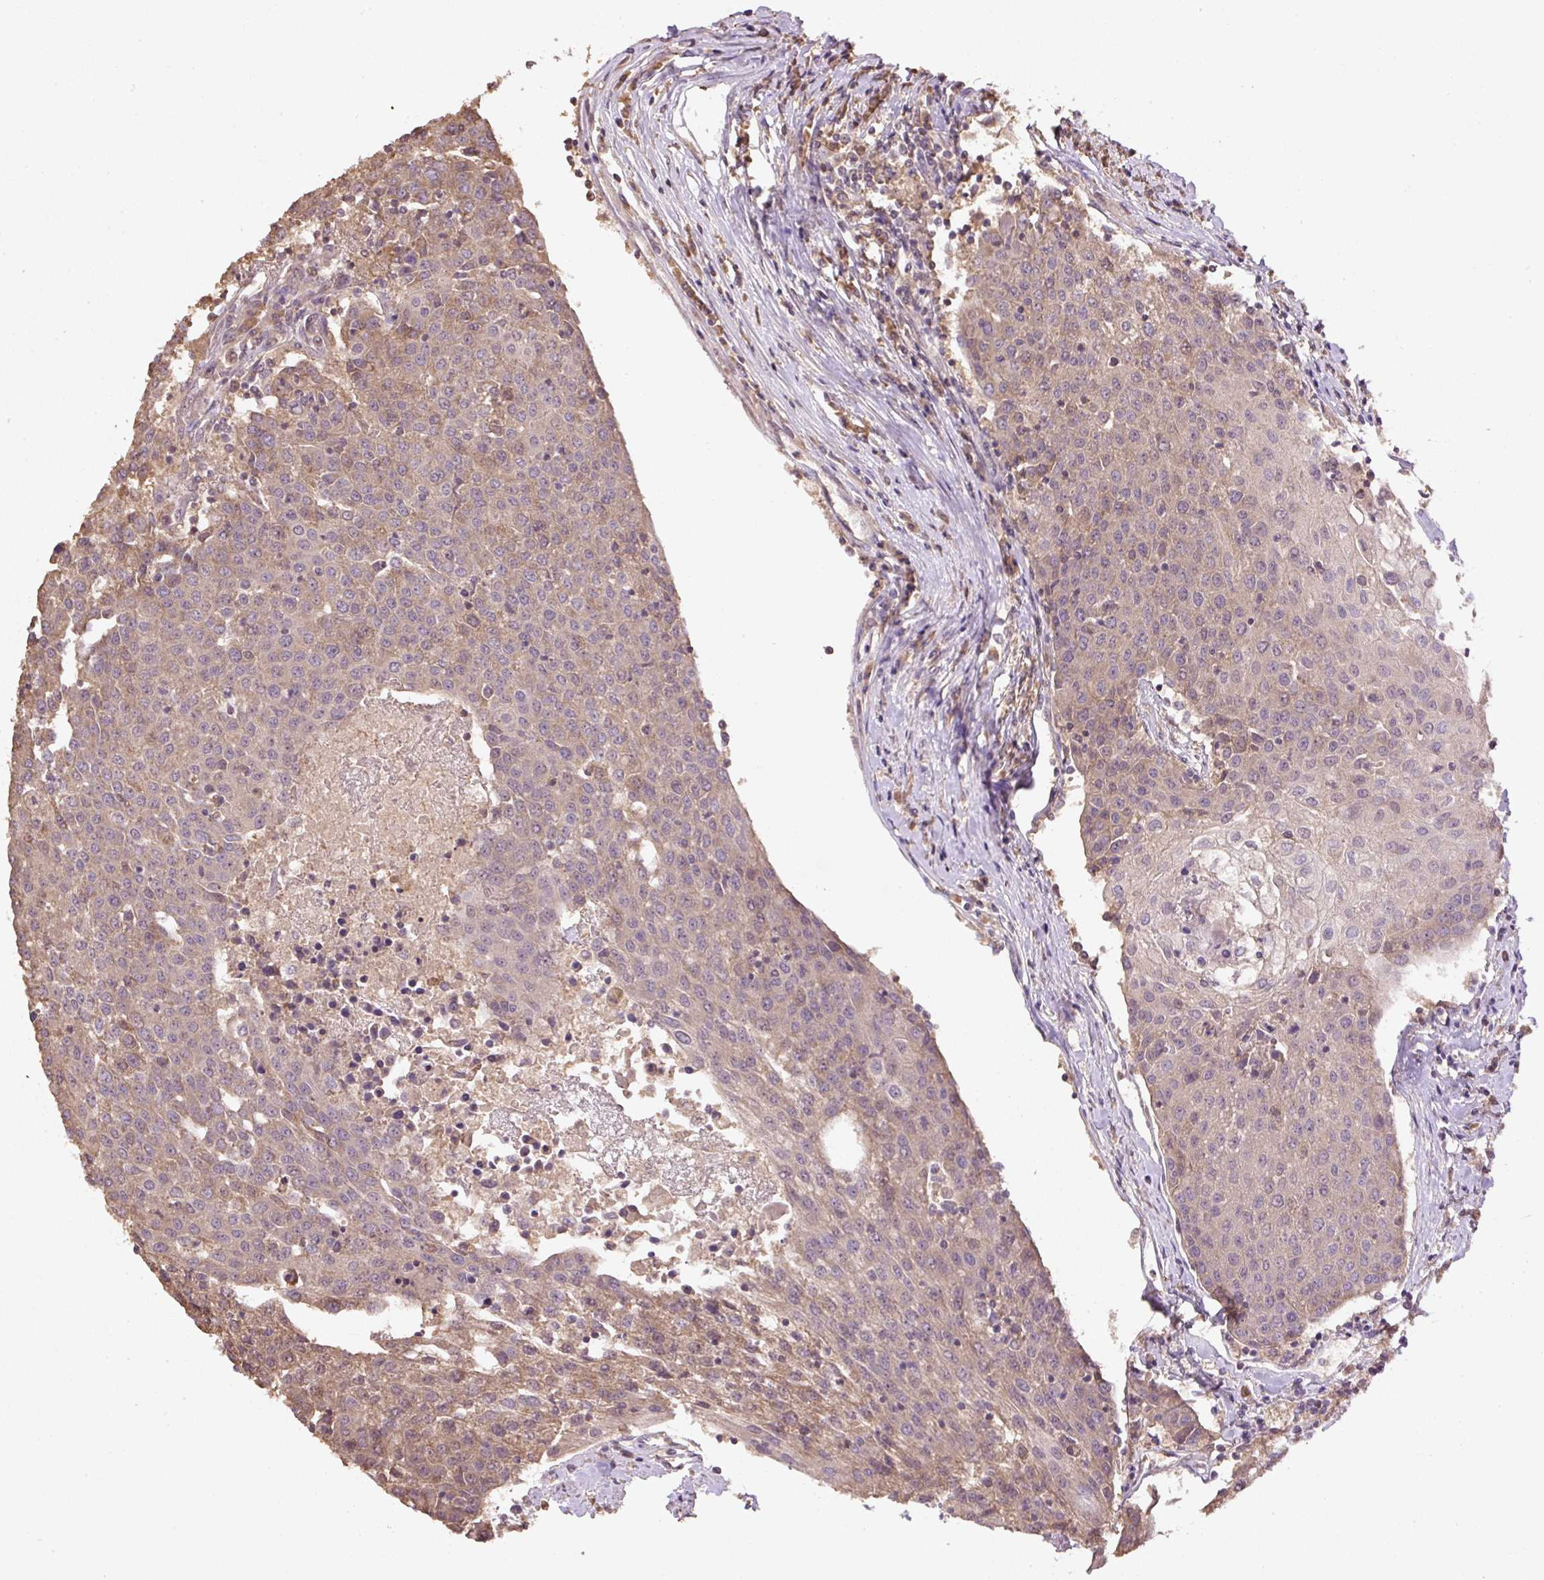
{"staining": {"intensity": "weak", "quantity": ">75%", "location": "cytoplasmic/membranous,nuclear"}, "tissue": "urothelial cancer", "cell_type": "Tumor cells", "image_type": "cancer", "snomed": [{"axis": "morphology", "description": "Urothelial carcinoma, High grade"}, {"axis": "topography", "description": "Urinary bladder"}], "caption": "High-grade urothelial carcinoma stained with a protein marker shows weak staining in tumor cells.", "gene": "TMEM170B", "patient": {"sex": "female", "age": 85}}